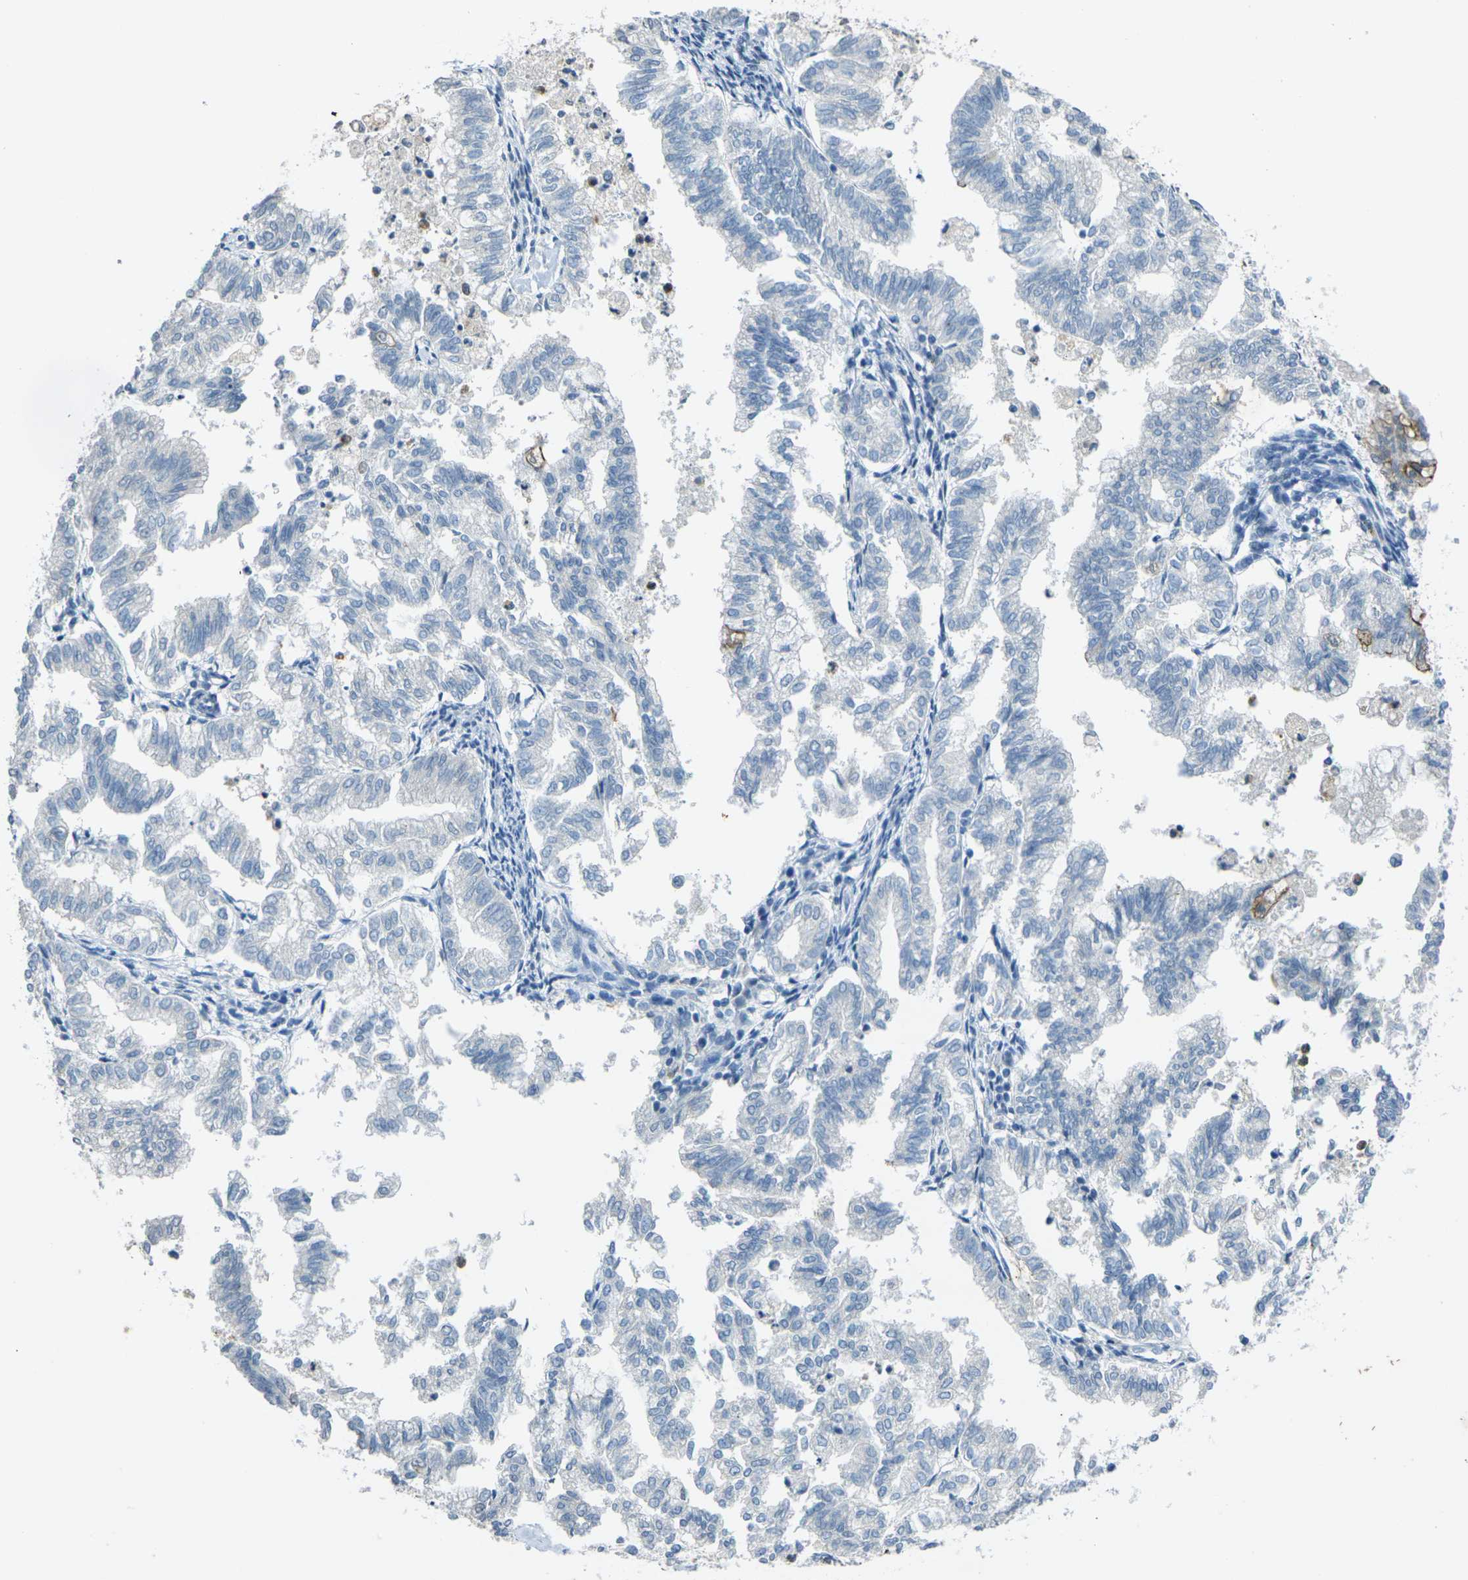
{"staining": {"intensity": "negative", "quantity": "none", "location": "none"}, "tissue": "endometrial cancer", "cell_type": "Tumor cells", "image_type": "cancer", "snomed": [{"axis": "morphology", "description": "Necrosis, NOS"}, {"axis": "morphology", "description": "Adenocarcinoma, NOS"}, {"axis": "topography", "description": "Endometrium"}], "caption": "A high-resolution micrograph shows immunohistochemistry (IHC) staining of endometrial cancer, which displays no significant expression in tumor cells. (Brightfield microscopy of DAB (3,3'-diaminobenzidine) immunohistochemistry (IHC) at high magnification).", "gene": "SPTBN2", "patient": {"sex": "female", "age": 79}}